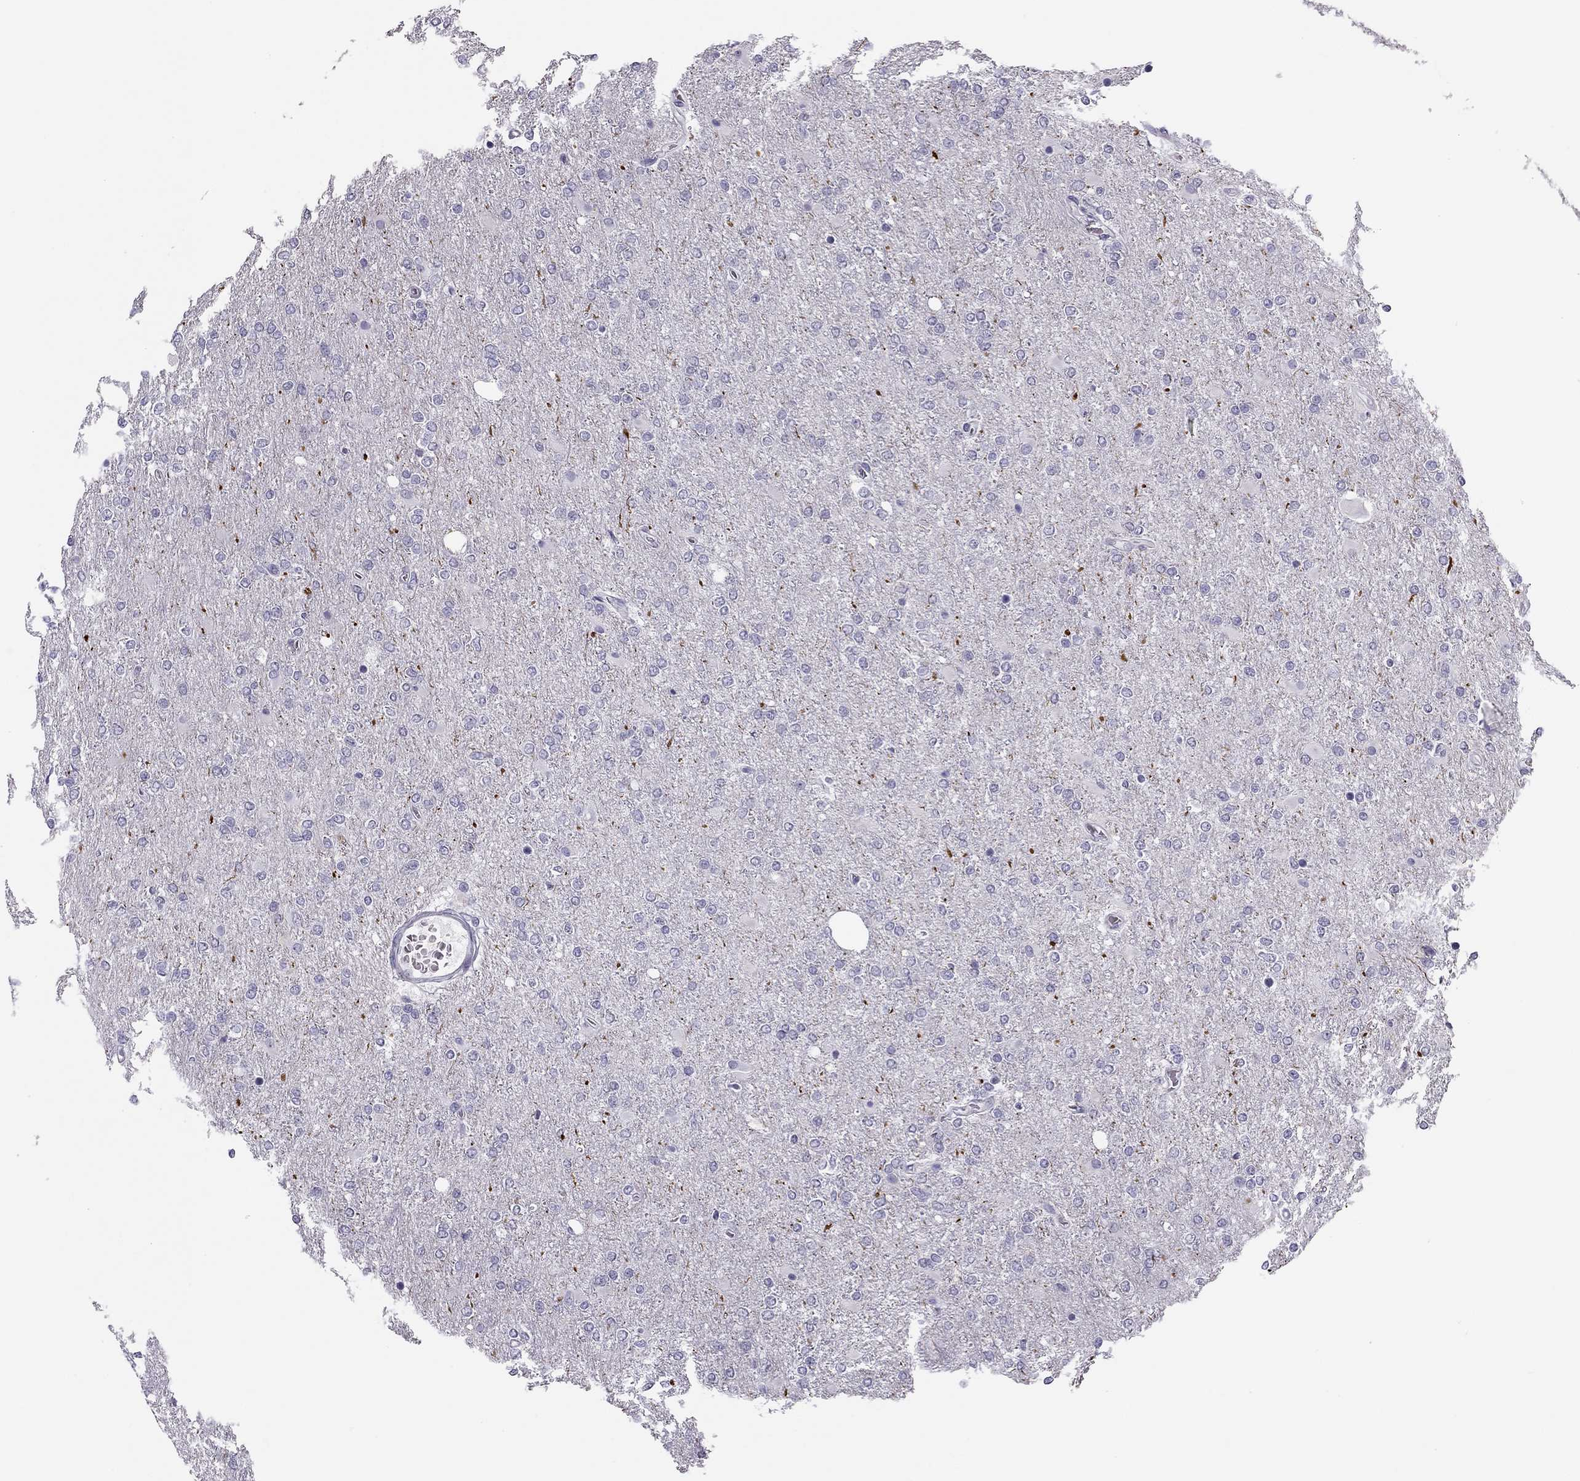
{"staining": {"intensity": "negative", "quantity": "none", "location": "none"}, "tissue": "glioma", "cell_type": "Tumor cells", "image_type": "cancer", "snomed": [{"axis": "morphology", "description": "Glioma, malignant, High grade"}, {"axis": "topography", "description": "Cerebral cortex"}], "caption": "High power microscopy micrograph of an IHC micrograph of glioma, revealing no significant expression in tumor cells. (DAB immunohistochemistry with hematoxylin counter stain).", "gene": "MC5R", "patient": {"sex": "male", "age": 70}}